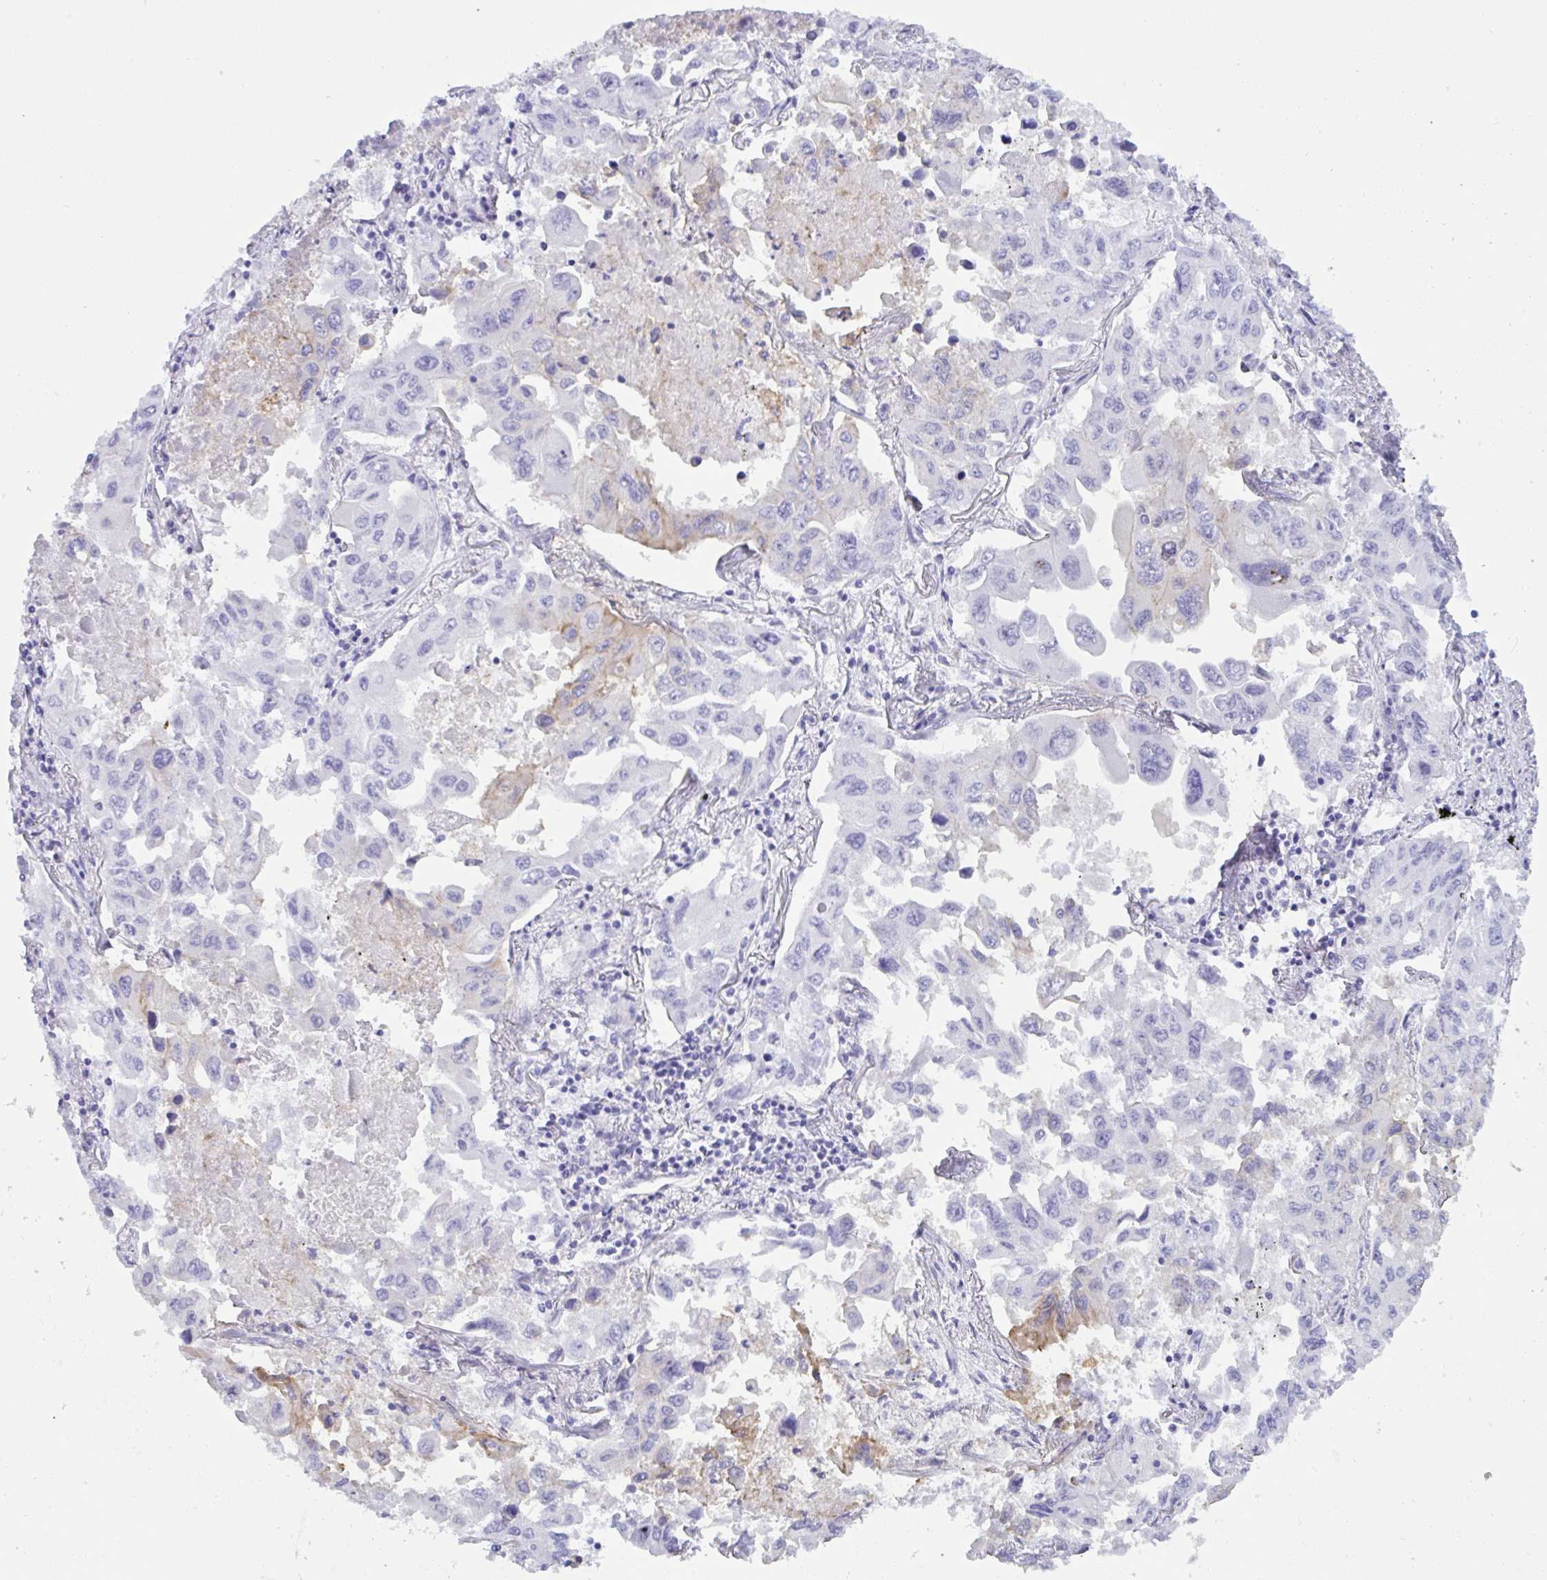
{"staining": {"intensity": "negative", "quantity": "none", "location": "none"}, "tissue": "lung cancer", "cell_type": "Tumor cells", "image_type": "cancer", "snomed": [{"axis": "morphology", "description": "Adenocarcinoma, NOS"}, {"axis": "topography", "description": "Lung"}], "caption": "Immunohistochemistry image of neoplastic tissue: adenocarcinoma (lung) stained with DAB exhibits no significant protein staining in tumor cells. The staining is performed using DAB (3,3'-diaminobenzidine) brown chromogen with nuclei counter-stained in using hematoxylin.", "gene": "SLC2A1", "patient": {"sex": "male", "age": 64}}